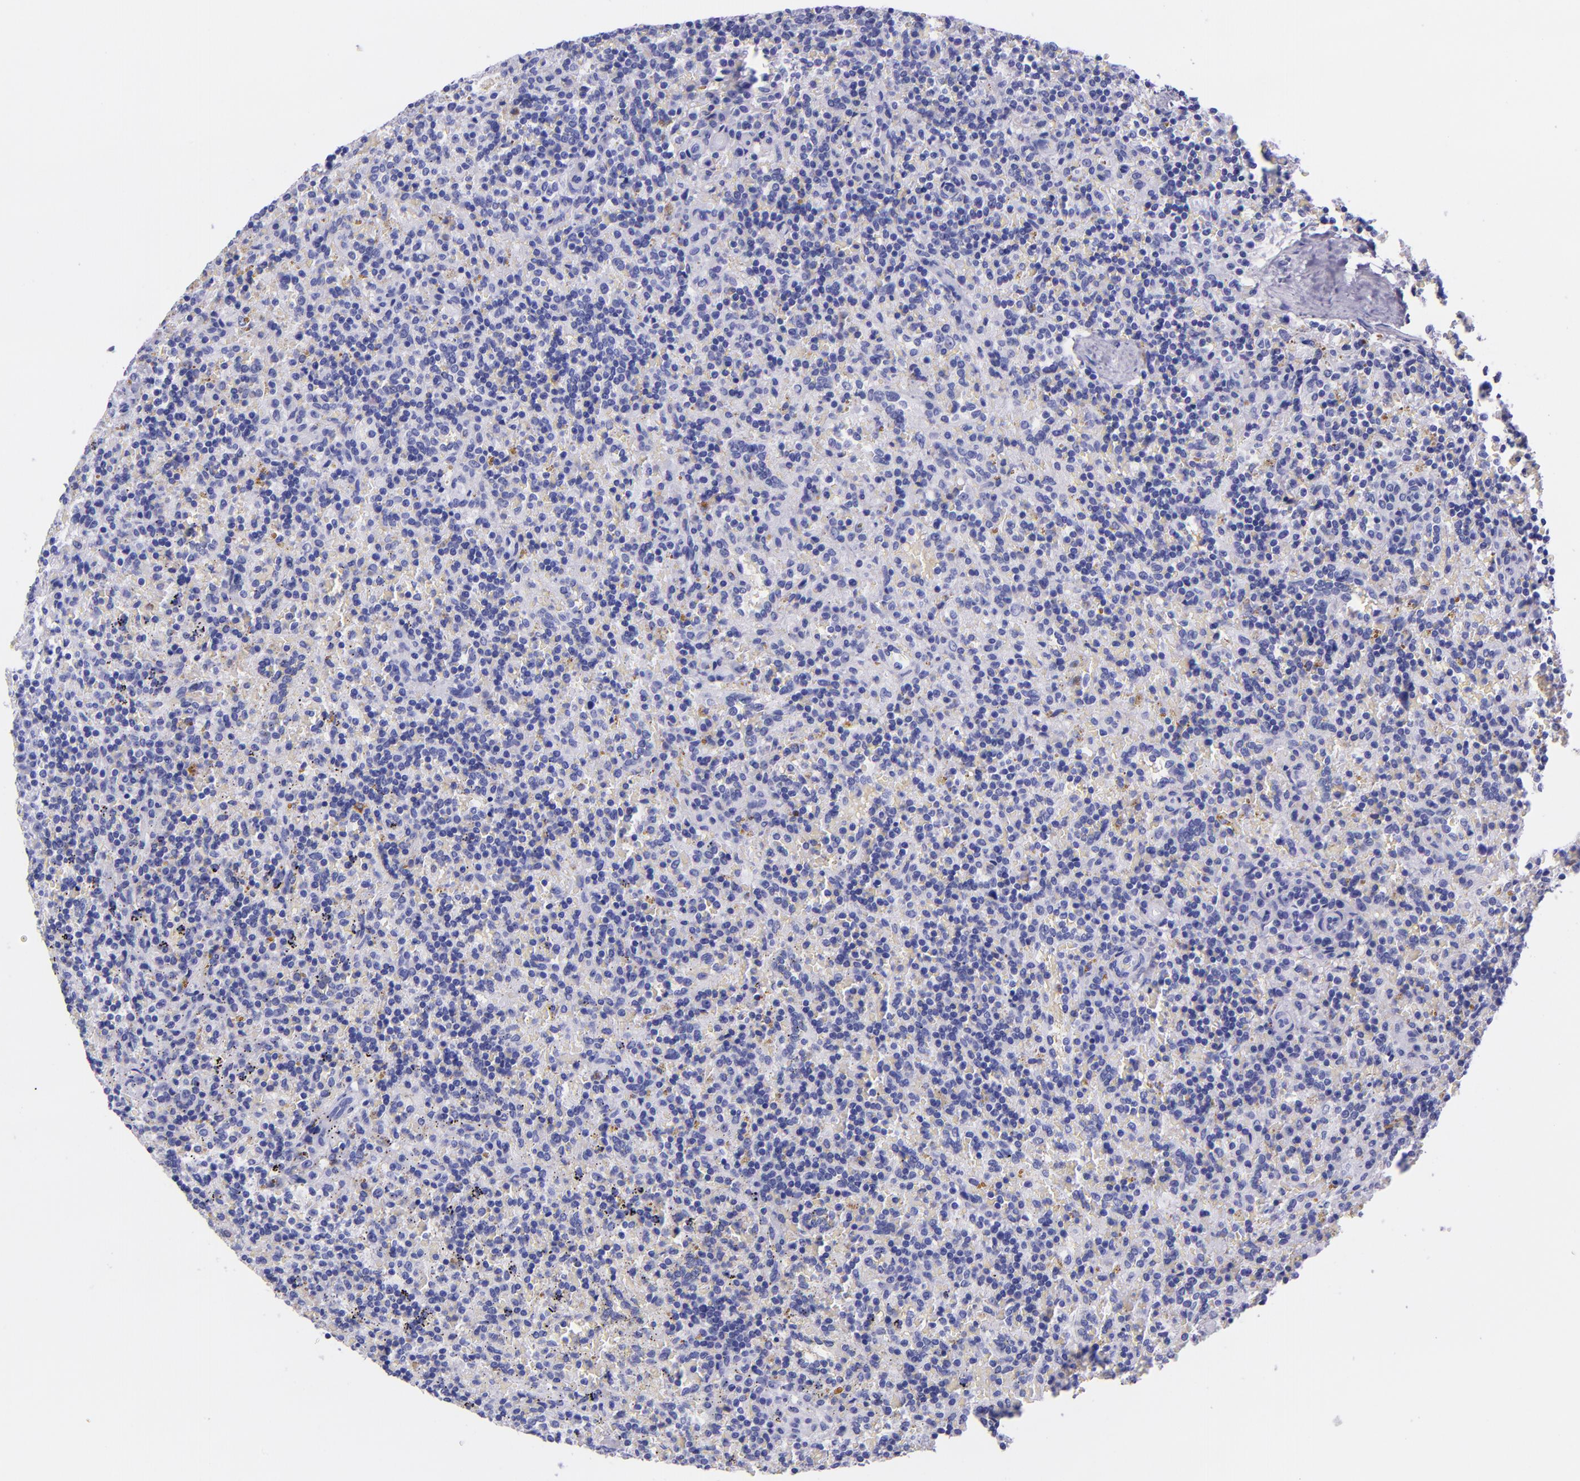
{"staining": {"intensity": "negative", "quantity": "none", "location": "none"}, "tissue": "lymphoma", "cell_type": "Tumor cells", "image_type": "cancer", "snomed": [{"axis": "morphology", "description": "Malignant lymphoma, non-Hodgkin's type, Low grade"}, {"axis": "topography", "description": "Spleen"}], "caption": "Low-grade malignant lymphoma, non-Hodgkin's type was stained to show a protein in brown. There is no significant expression in tumor cells. Nuclei are stained in blue.", "gene": "SLPI", "patient": {"sex": "male", "age": 67}}